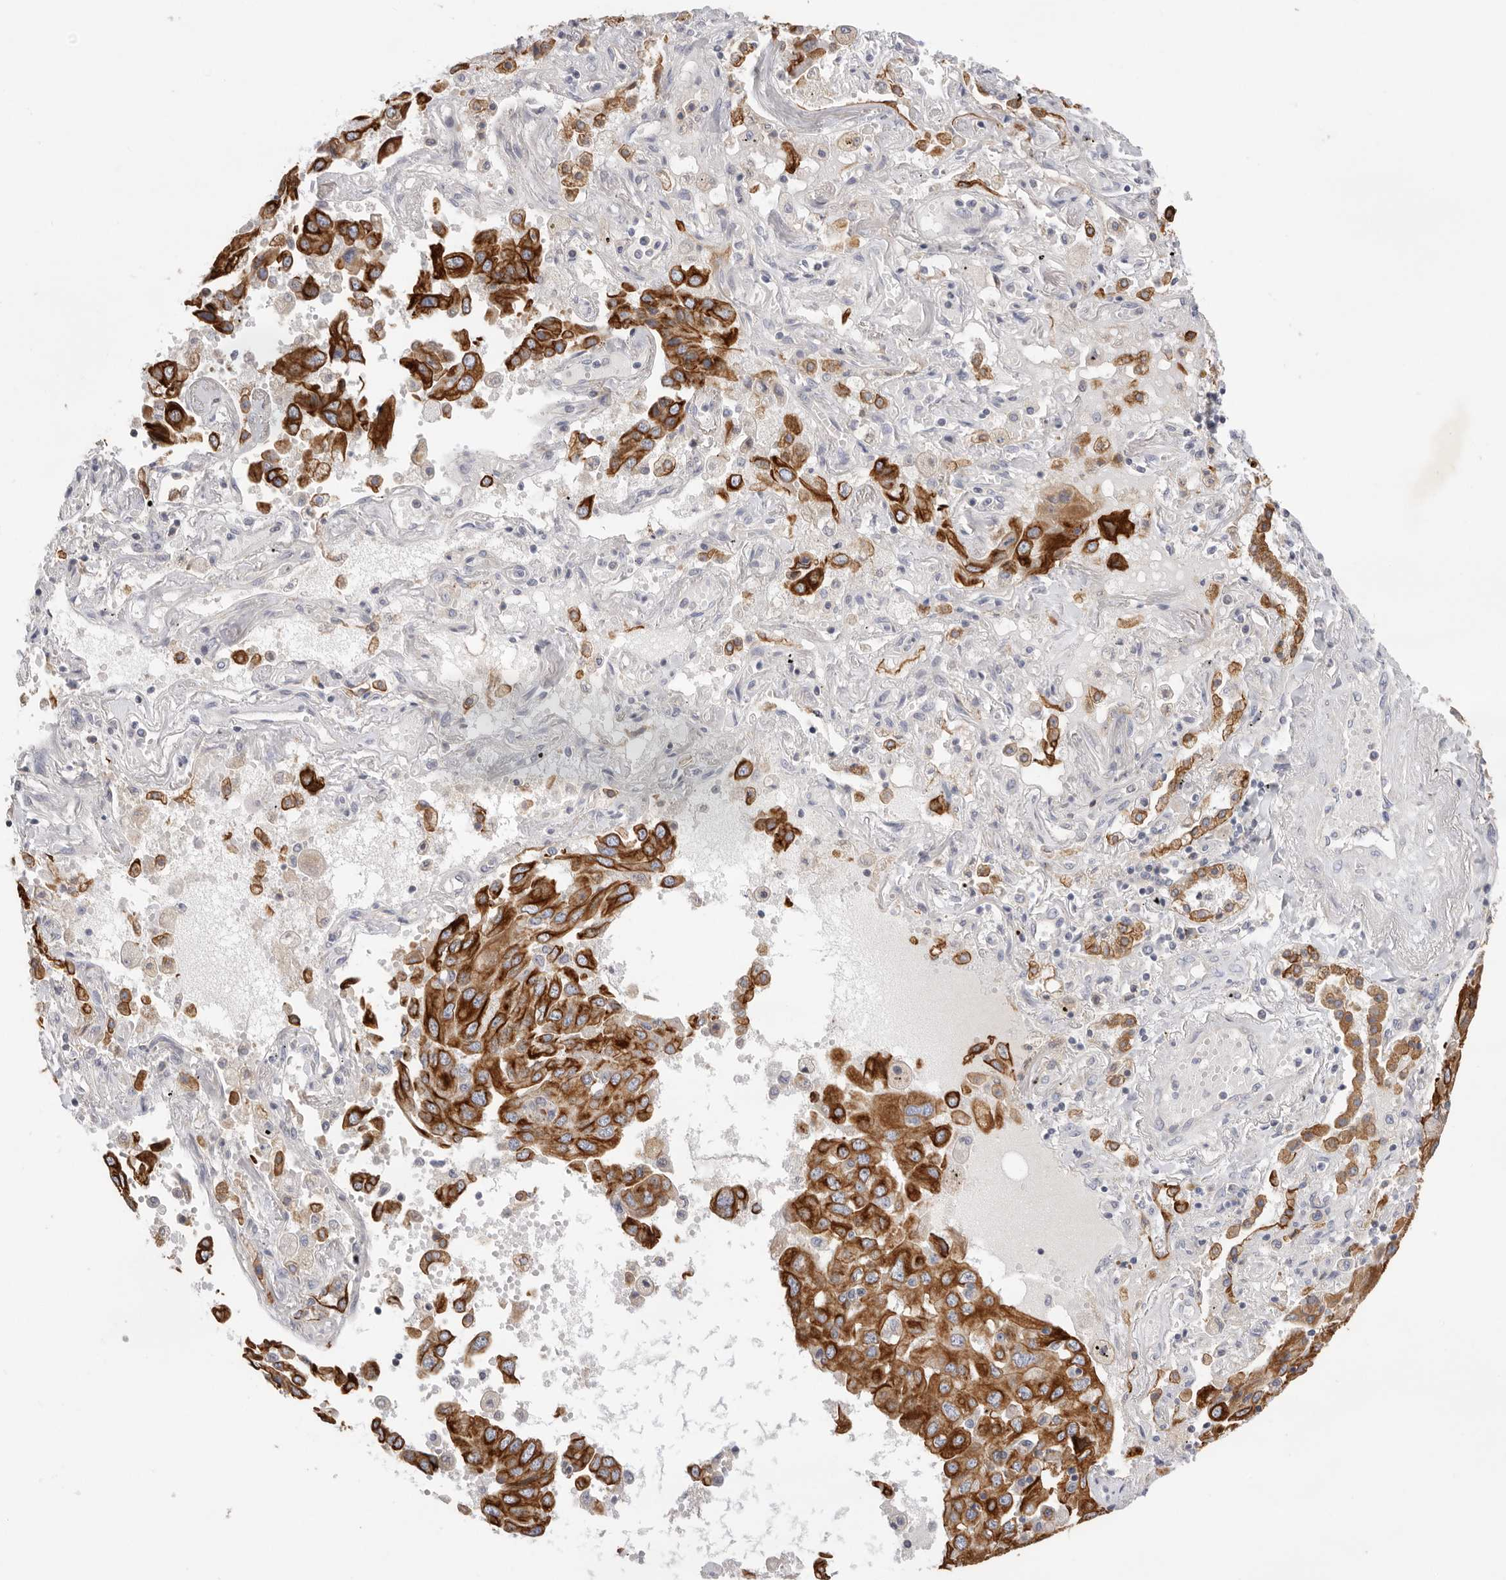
{"staining": {"intensity": "strong", "quantity": ">75%", "location": "cytoplasmic/membranous"}, "tissue": "lung cancer", "cell_type": "Tumor cells", "image_type": "cancer", "snomed": [{"axis": "morphology", "description": "Adenocarcinoma, NOS"}, {"axis": "topography", "description": "Lung"}], "caption": "Immunohistochemical staining of human adenocarcinoma (lung) exhibits high levels of strong cytoplasmic/membranous expression in about >75% of tumor cells. The protein of interest is stained brown, and the nuclei are stained in blue (DAB (3,3'-diaminobenzidine) IHC with brightfield microscopy, high magnification).", "gene": "USH1C", "patient": {"sex": "female", "age": 65}}